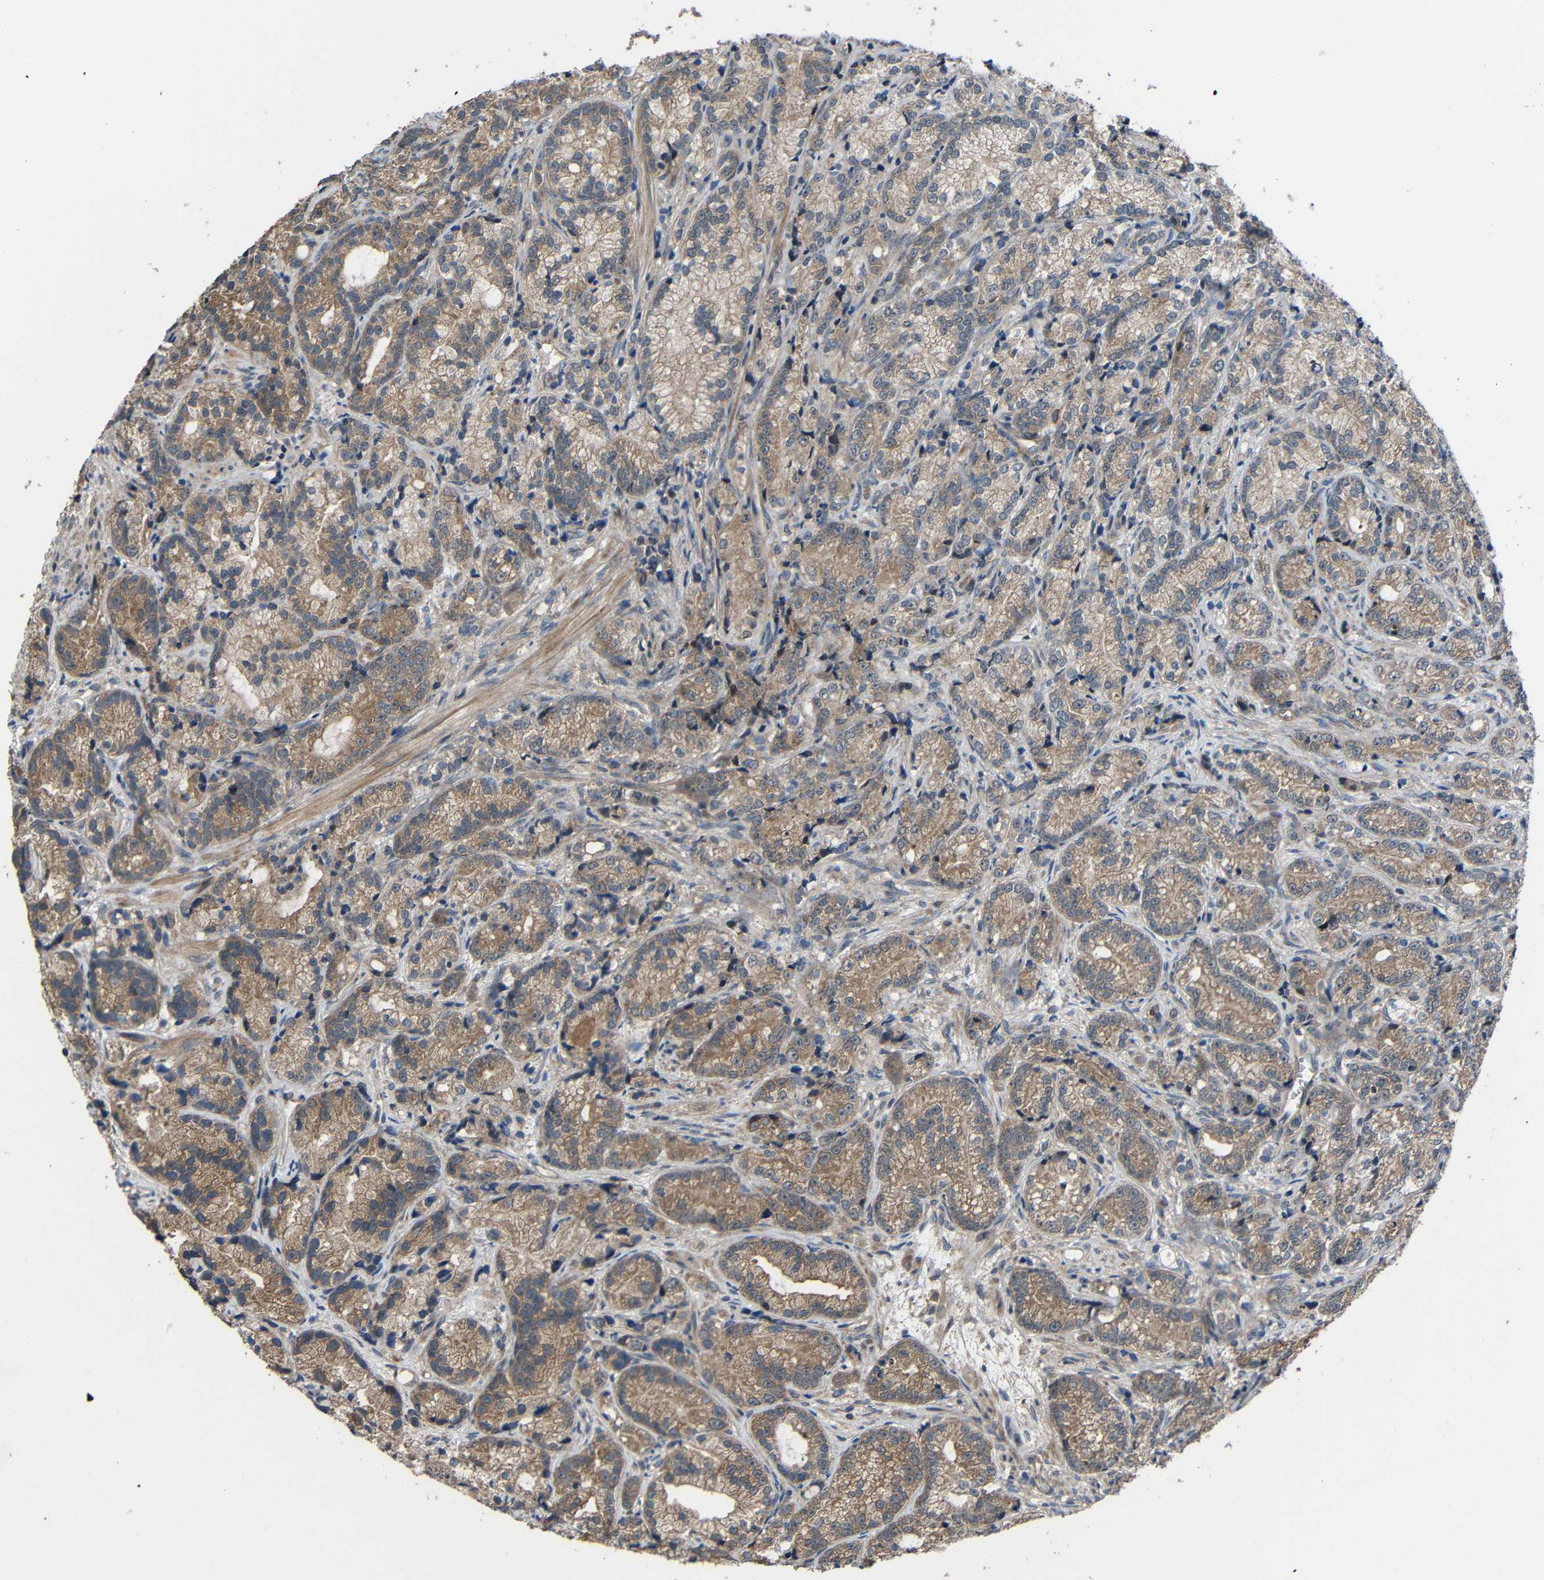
{"staining": {"intensity": "weak", "quantity": ">75%", "location": "cytoplasmic/membranous"}, "tissue": "prostate cancer", "cell_type": "Tumor cells", "image_type": "cancer", "snomed": [{"axis": "morphology", "description": "Adenocarcinoma, Low grade"}, {"axis": "topography", "description": "Prostate"}], "caption": "Immunohistochemistry (DAB (3,3'-diaminobenzidine)) staining of prostate cancer reveals weak cytoplasmic/membranous protein expression in approximately >75% of tumor cells.", "gene": "CHST9", "patient": {"sex": "male", "age": 89}}